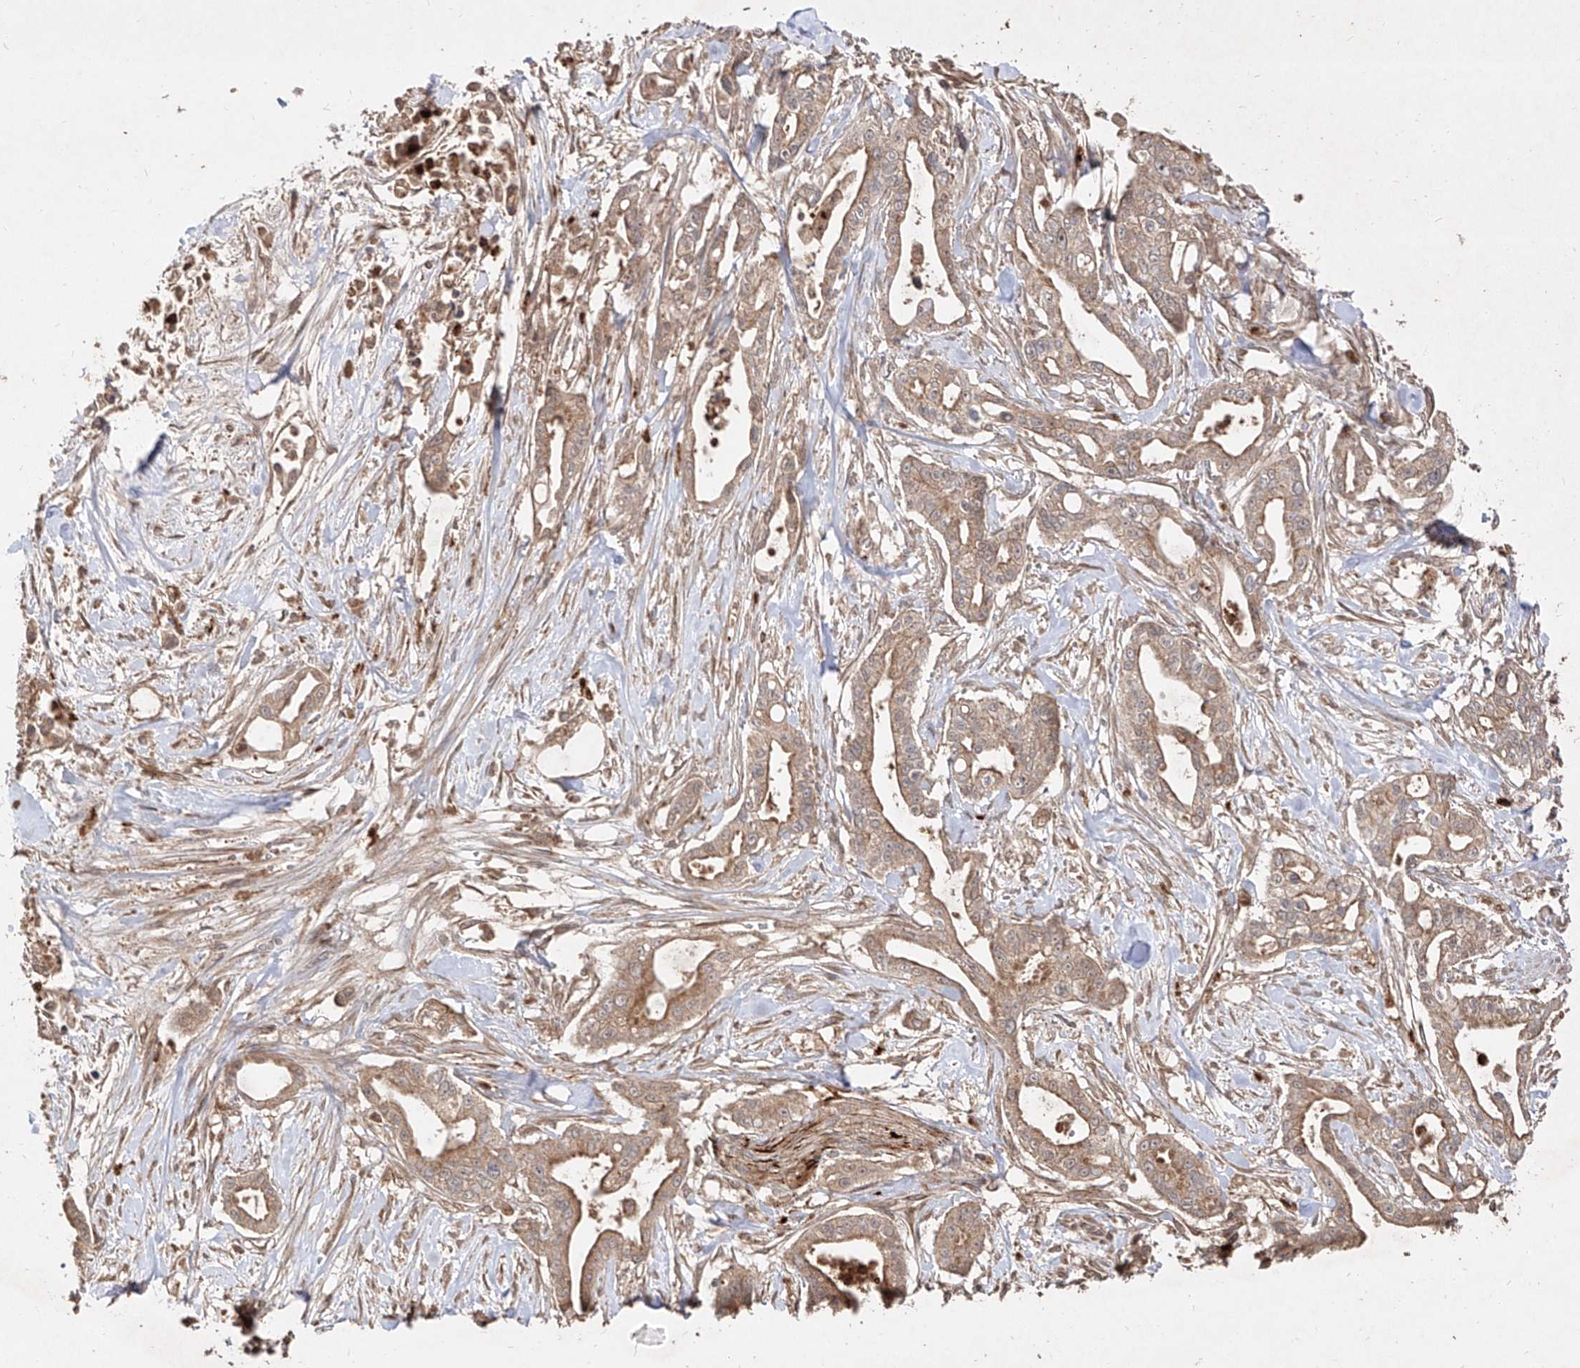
{"staining": {"intensity": "moderate", "quantity": ">75%", "location": "cytoplasmic/membranous"}, "tissue": "pancreatic cancer", "cell_type": "Tumor cells", "image_type": "cancer", "snomed": [{"axis": "morphology", "description": "Adenocarcinoma, NOS"}, {"axis": "topography", "description": "Pancreas"}], "caption": "Pancreatic cancer stained for a protein (brown) shows moderate cytoplasmic/membranous positive positivity in approximately >75% of tumor cells.", "gene": "AIM2", "patient": {"sex": "male", "age": 68}}